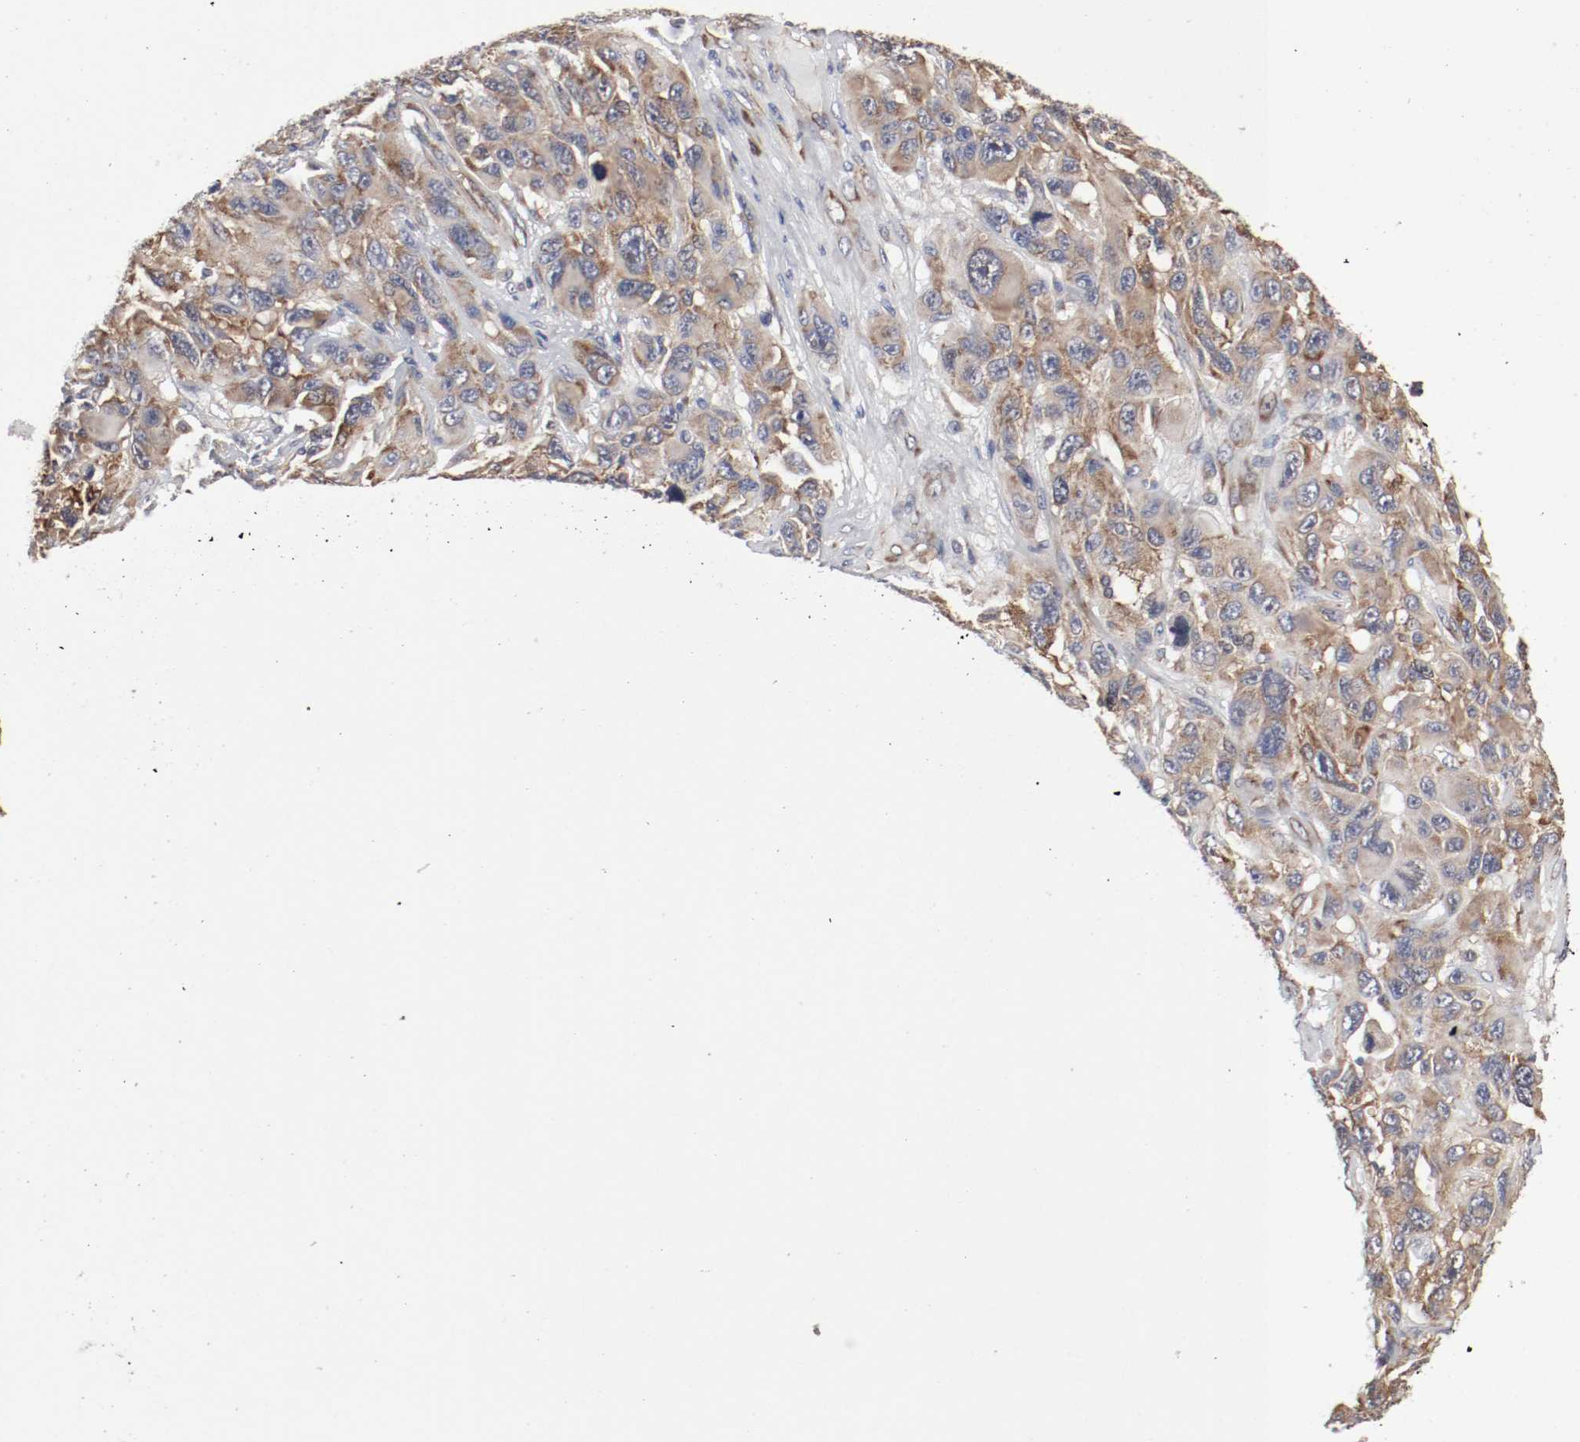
{"staining": {"intensity": "moderate", "quantity": ">75%", "location": "cytoplasmic/membranous"}, "tissue": "melanoma", "cell_type": "Tumor cells", "image_type": "cancer", "snomed": [{"axis": "morphology", "description": "Malignant melanoma, NOS"}, {"axis": "topography", "description": "Skin"}], "caption": "Malignant melanoma tissue reveals moderate cytoplasmic/membranous positivity in approximately >75% of tumor cells", "gene": "FKBP3", "patient": {"sex": "male", "age": 53}}